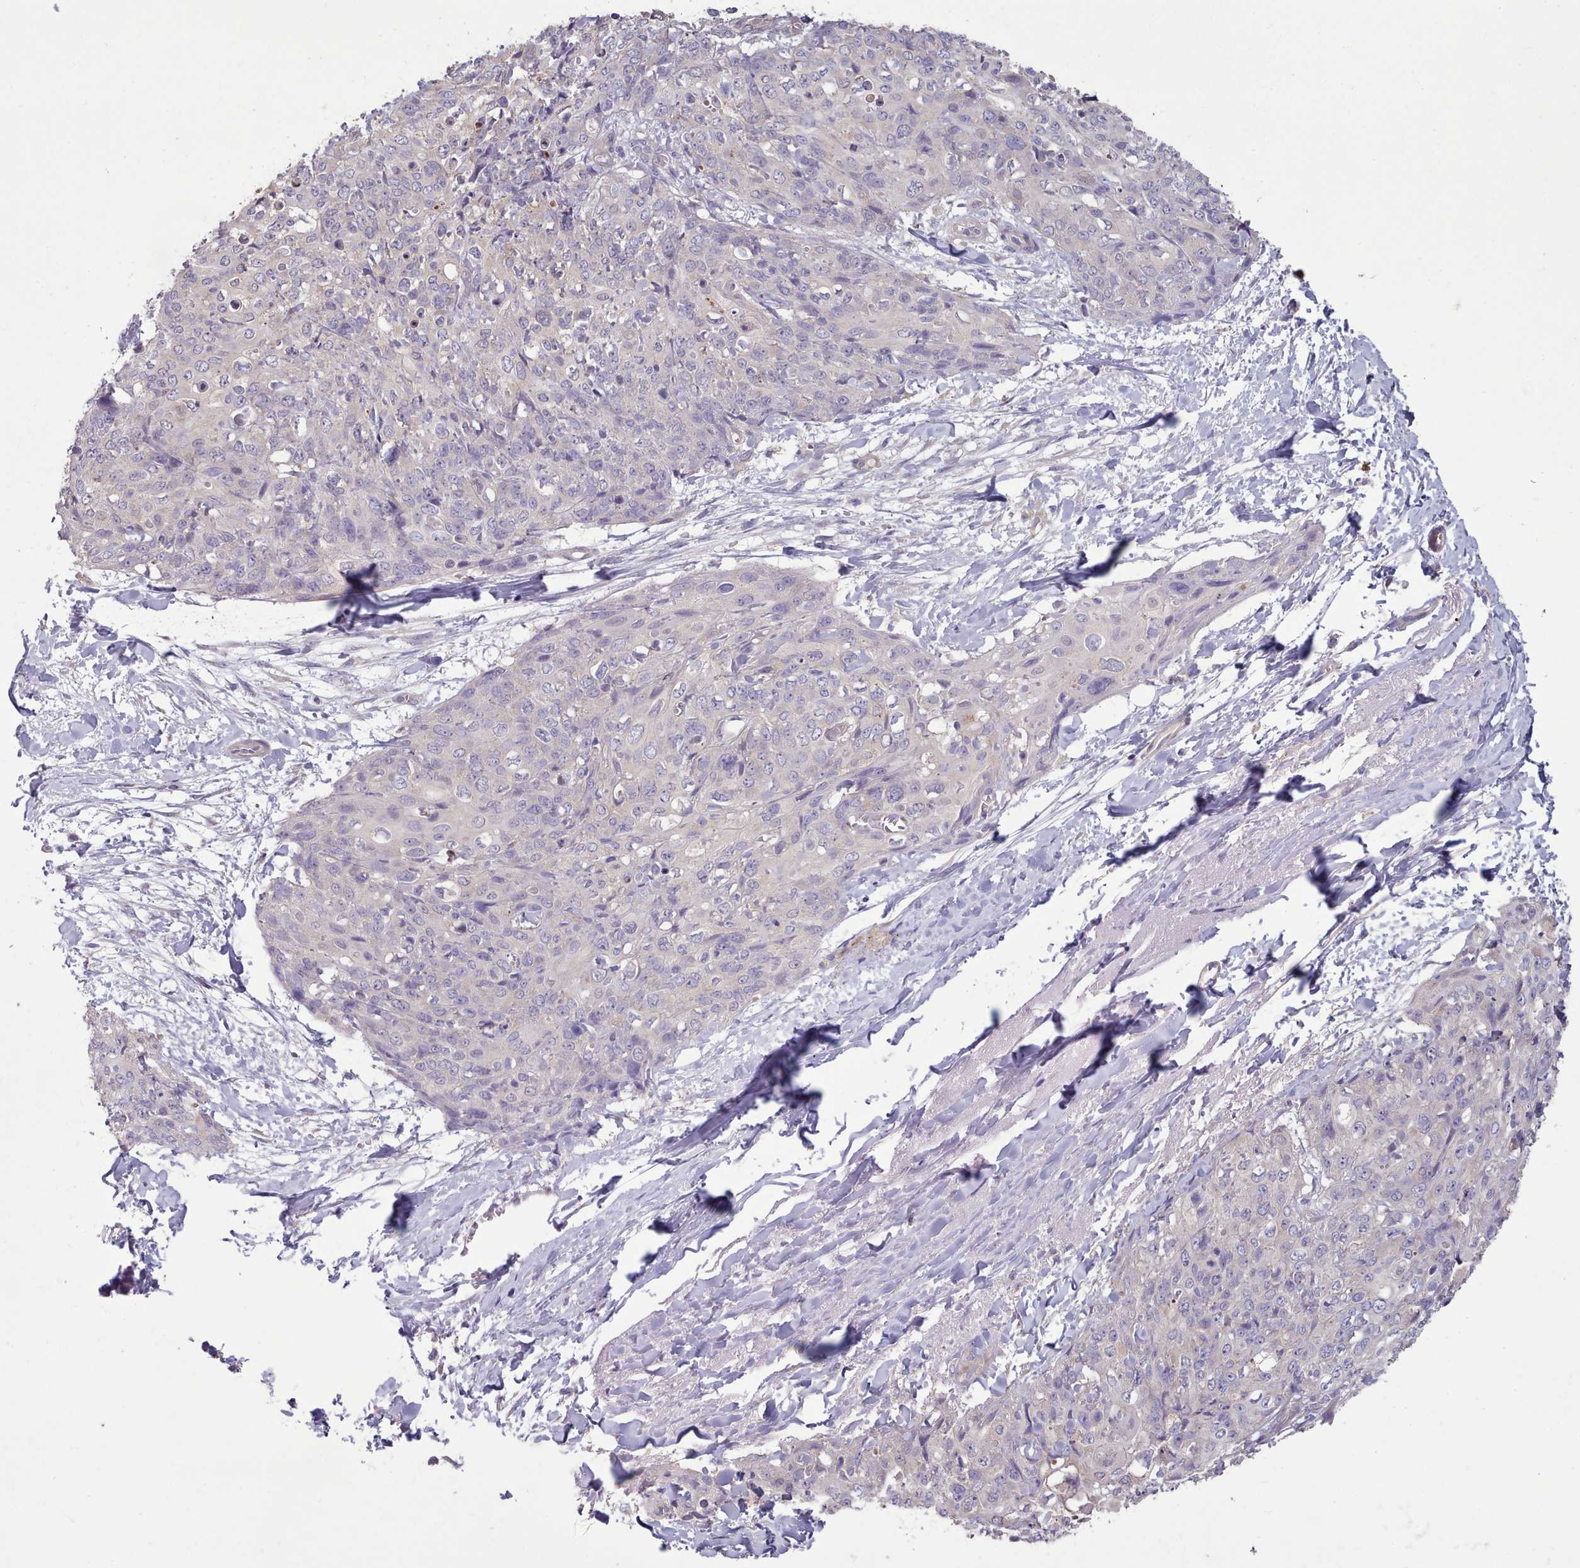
{"staining": {"intensity": "negative", "quantity": "none", "location": "none"}, "tissue": "skin cancer", "cell_type": "Tumor cells", "image_type": "cancer", "snomed": [{"axis": "morphology", "description": "Squamous cell carcinoma, NOS"}, {"axis": "topography", "description": "Skin"}, {"axis": "topography", "description": "Vulva"}], "caption": "IHC of human skin cancer reveals no positivity in tumor cells.", "gene": "DPF1", "patient": {"sex": "female", "age": 85}}